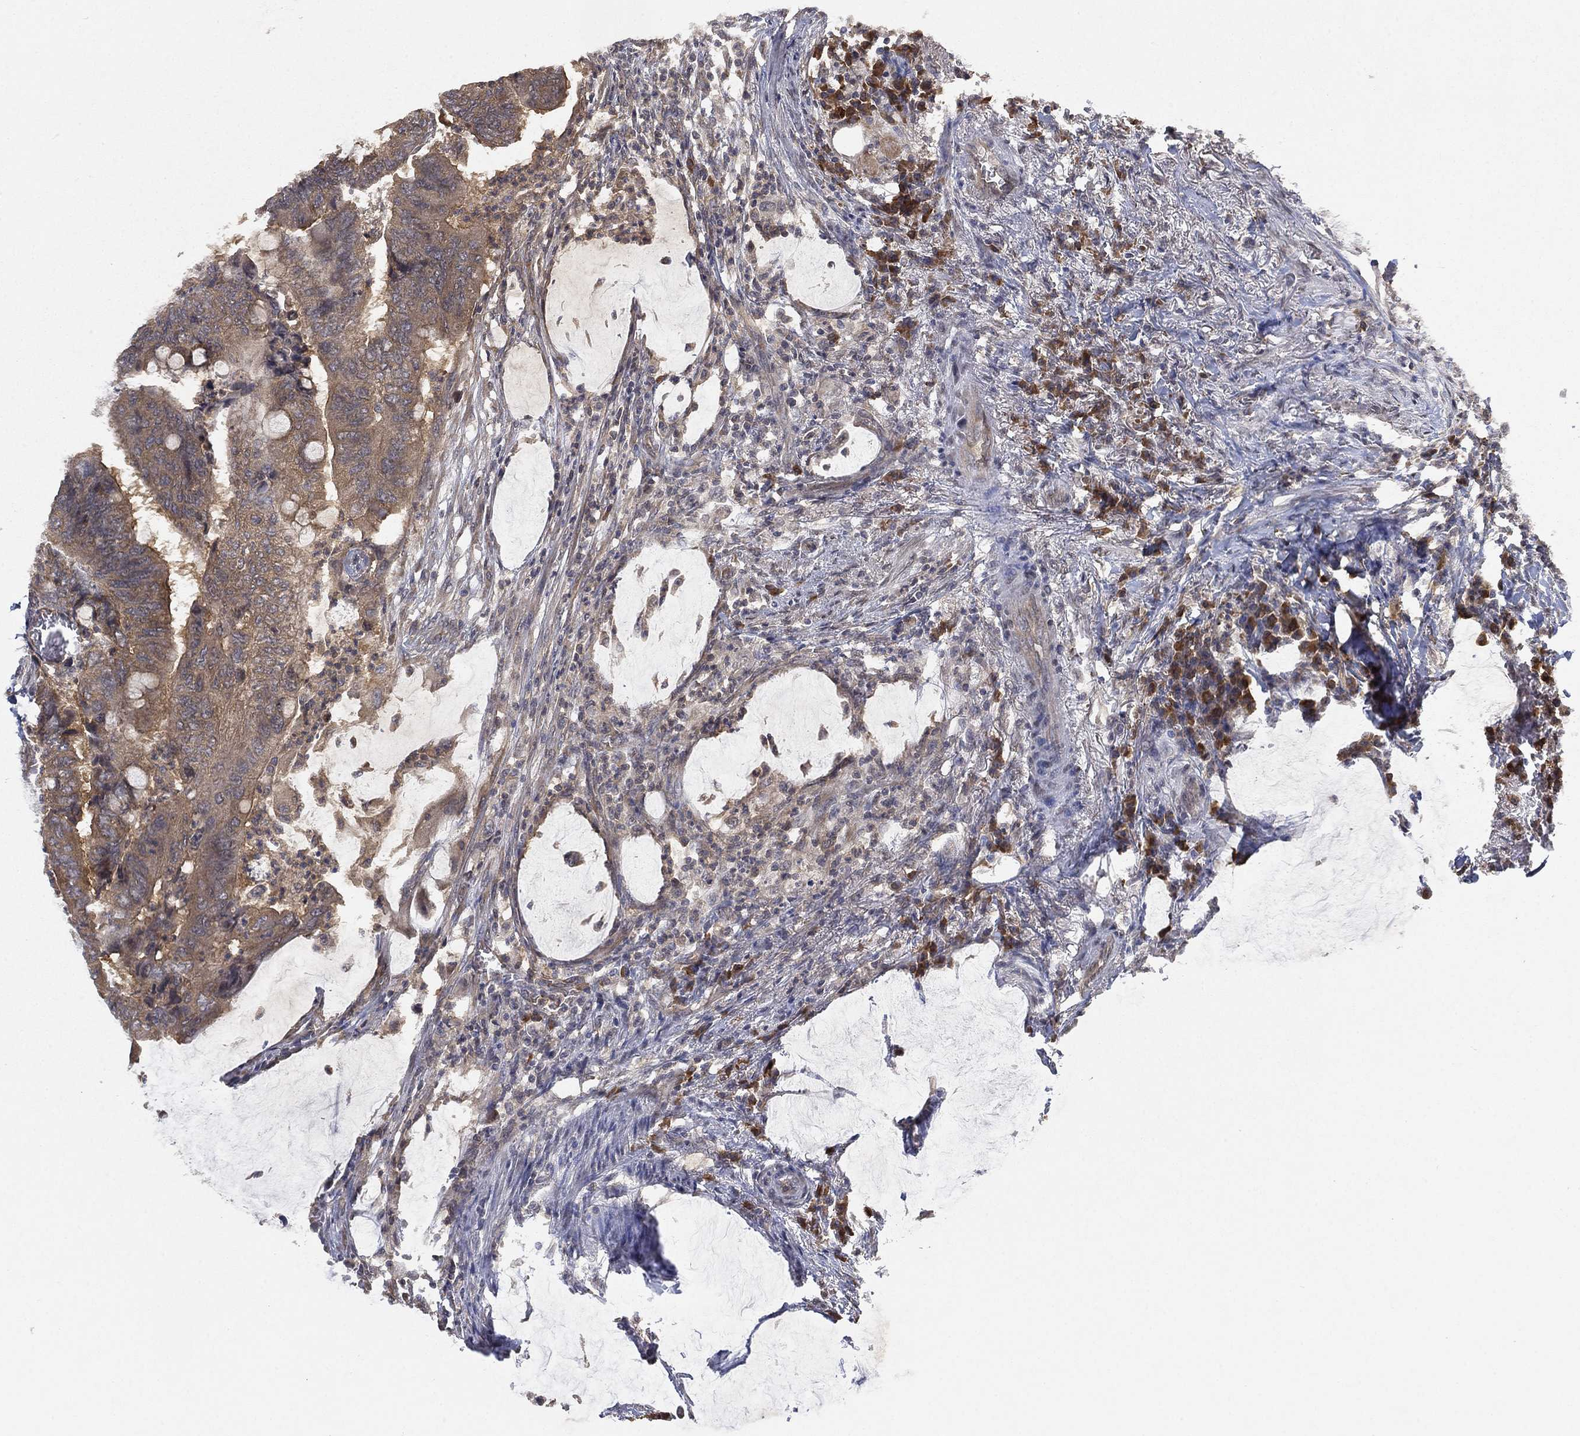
{"staining": {"intensity": "weak", "quantity": "25%-75%", "location": "cytoplasmic/membranous"}, "tissue": "colorectal cancer", "cell_type": "Tumor cells", "image_type": "cancer", "snomed": [{"axis": "morphology", "description": "Normal tissue, NOS"}, {"axis": "morphology", "description": "Adenocarcinoma, NOS"}, {"axis": "topography", "description": "Rectum"}, {"axis": "topography", "description": "Peripheral nerve tissue"}], "caption": "Human colorectal cancer (adenocarcinoma) stained for a protein (brown) exhibits weak cytoplasmic/membranous positive expression in about 25%-75% of tumor cells.", "gene": "UBA5", "patient": {"sex": "male", "age": 92}}